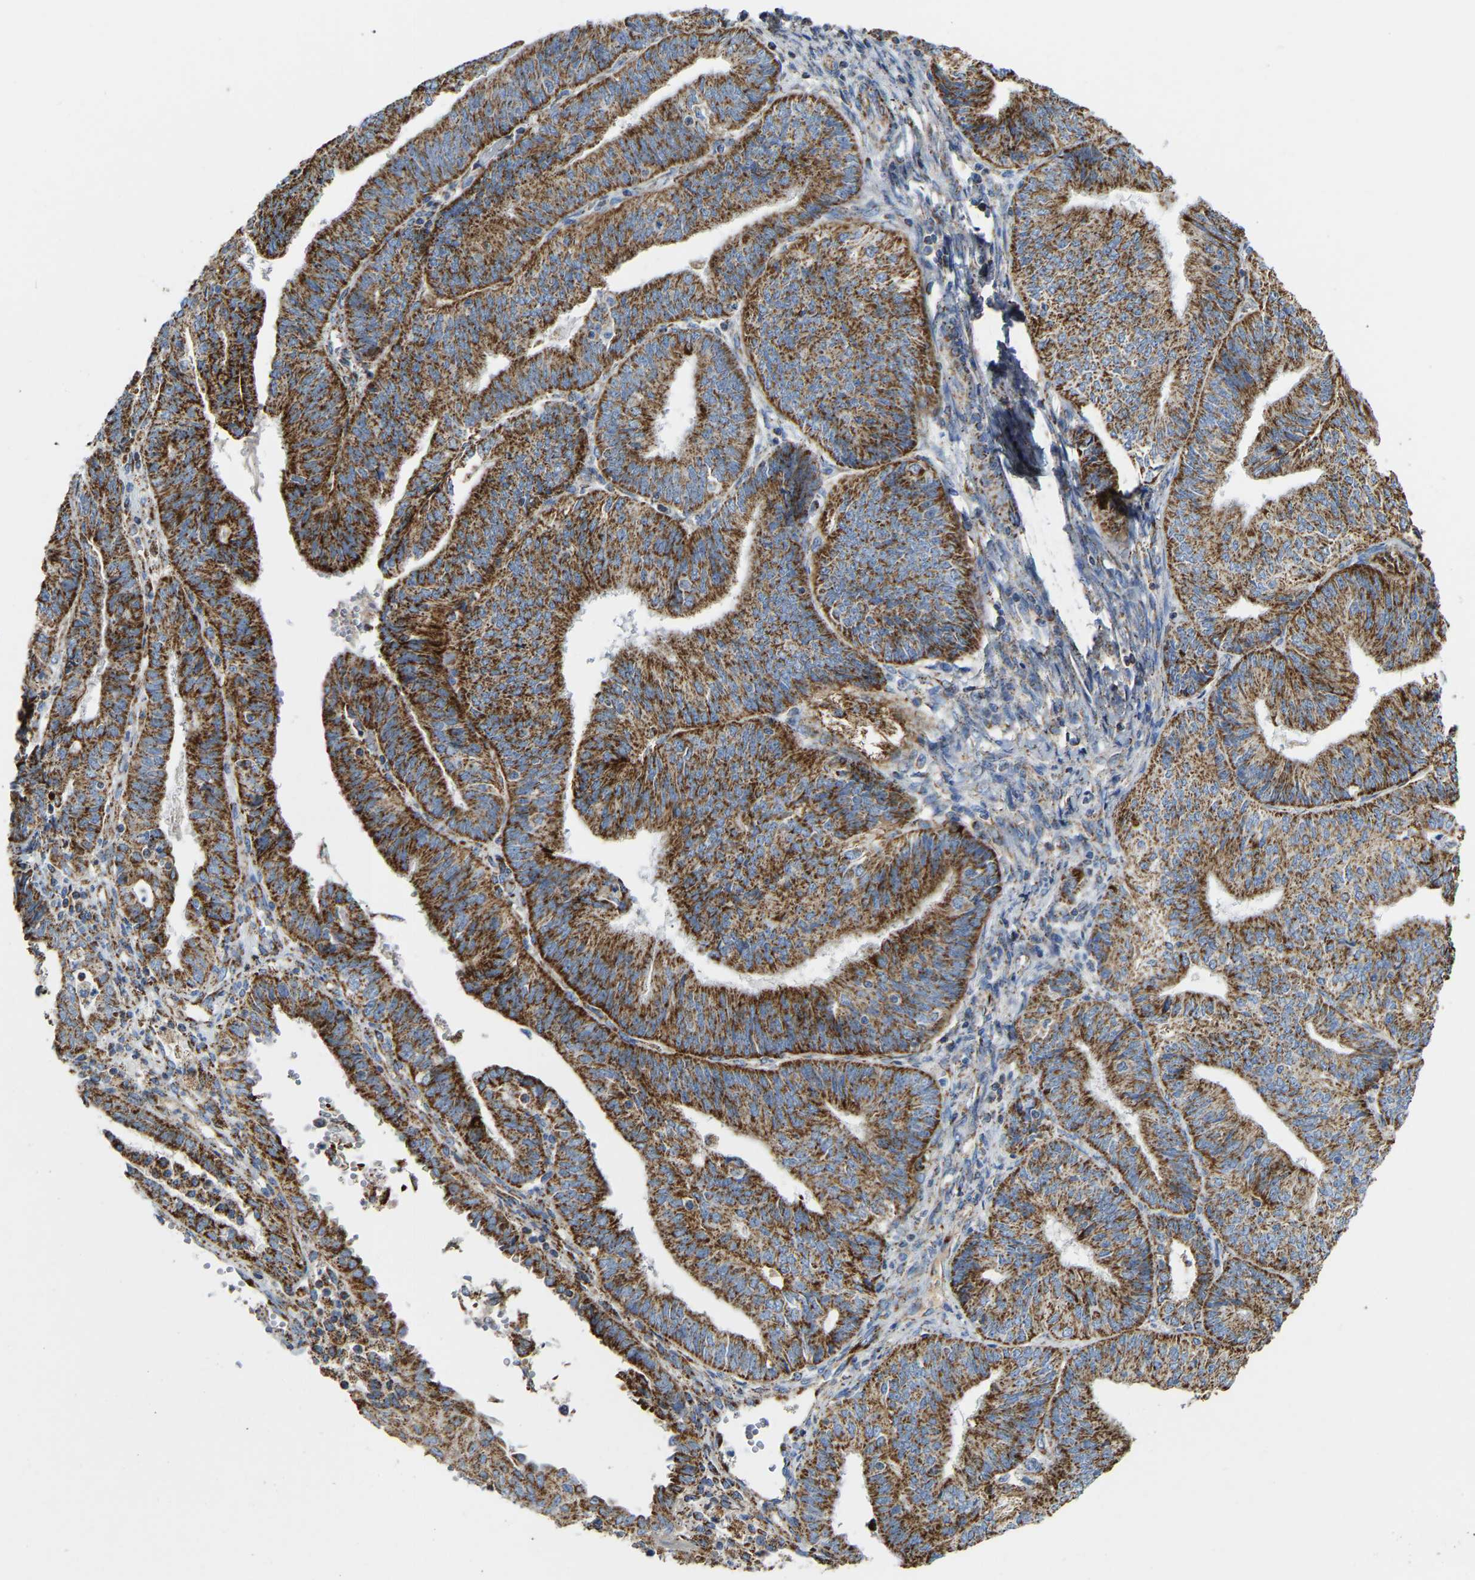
{"staining": {"intensity": "moderate", "quantity": ">75%", "location": "cytoplasmic/membranous"}, "tissue": "endometrial cancer", "cell_type": "Tumor cells", "image_type": "cancer", "snomed": [{"axis": "morphology", "description": "Adenocarcinoma, NOS"}, {"axis": "topography", "description": "Endometrium"}], "caption": "Adenocarcinoma (endometrial) stained with DAB (3,3'-diaminobenzidine) immunohistochemistry exhibits medium levels of moderate cytoplasmic/membranous positivity in about >75% of tumor cells.", "gene": "HIBADH", "patient": {"sex": "female", "age": 58}}